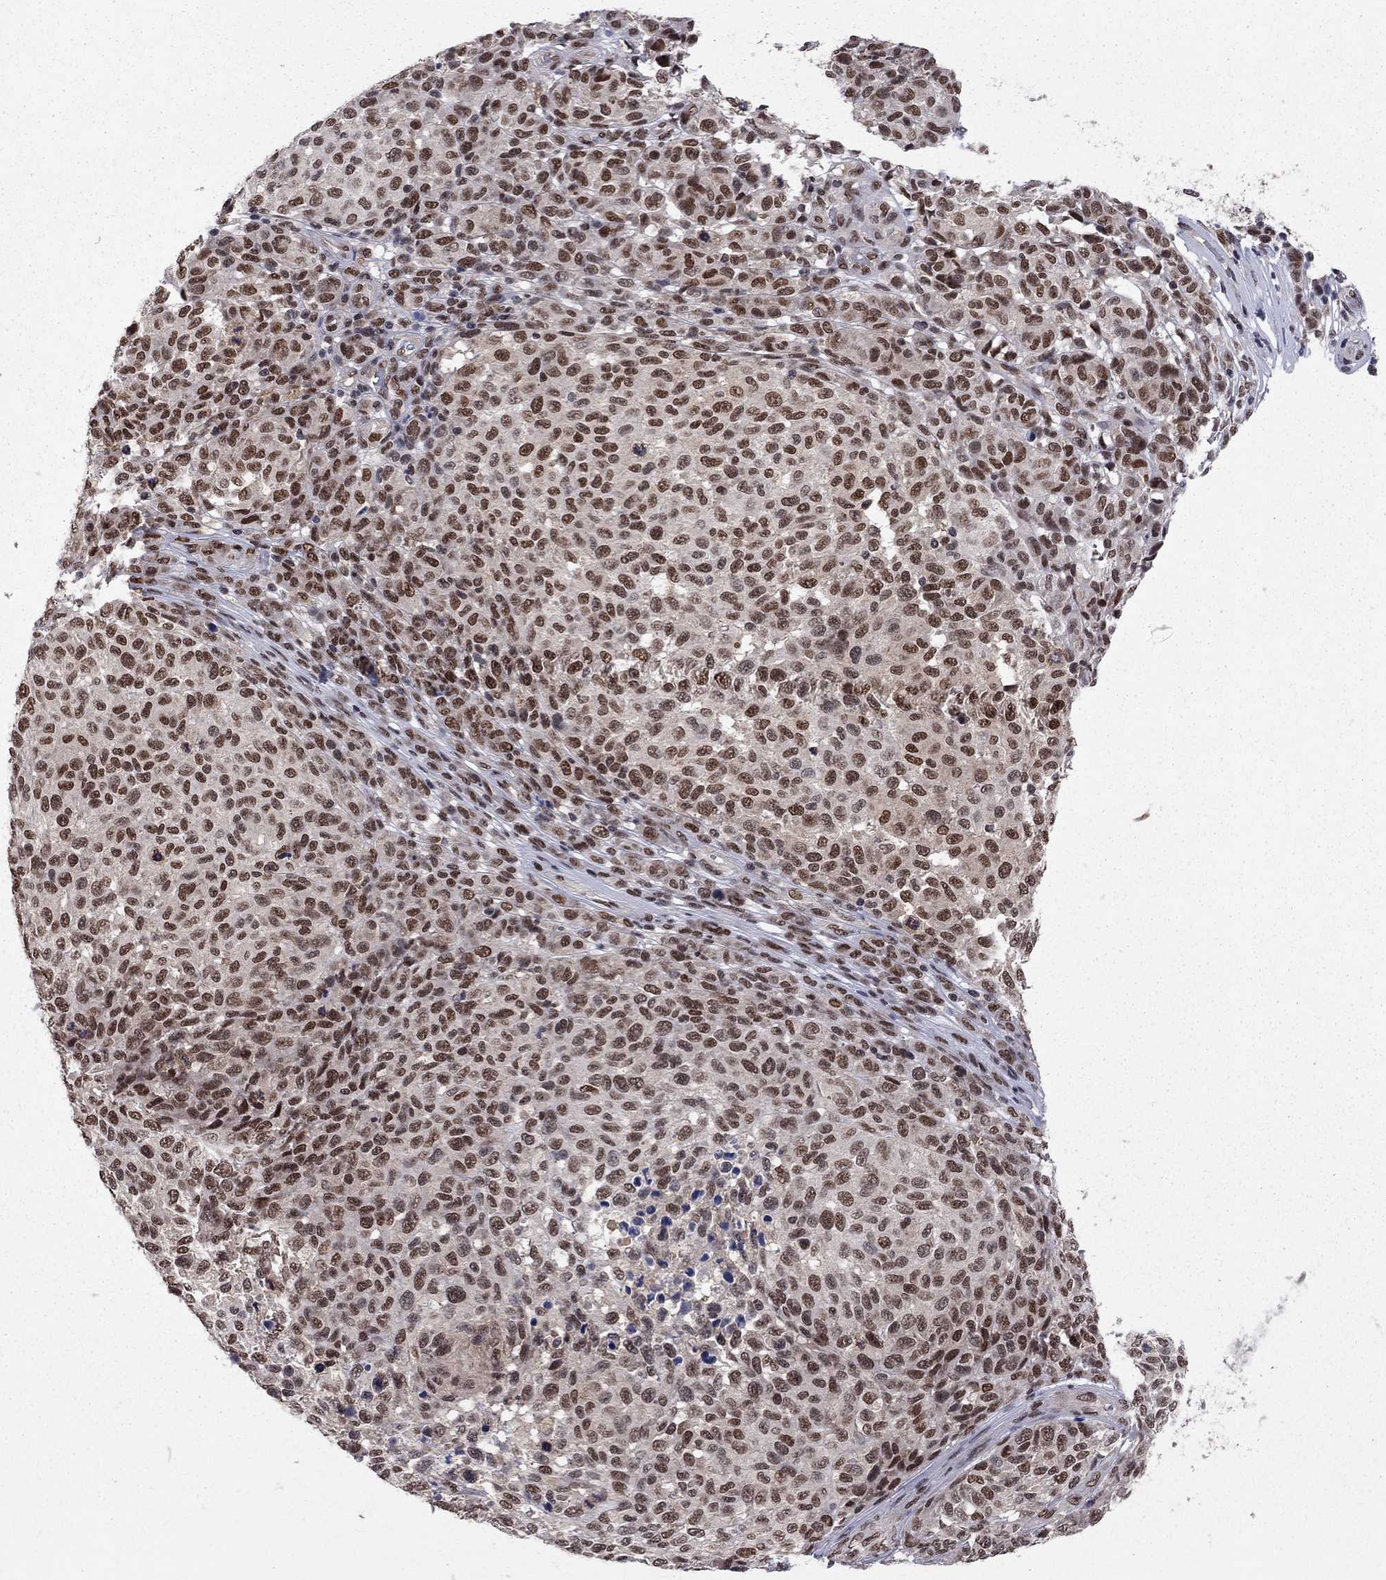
{"staining": {"intensity": "strong", "quantity": ">75%", "location": "nuclear"}, "tissue": "melanoma", "cell_type": "Tumor cells", "image_type": "cancer", "snomed": [{"axis": "morphology", "description": "Malignant melanoma, NOS"}, {"axis": "topography", "description": "Skin"}], "caption": "Protein staining of malignant melanoma tissue demonstrates strong nuclear staining in about >75% of tumor cells.", "gene": "SAP30L", "patient": {"sex": "male", "age": 59}}